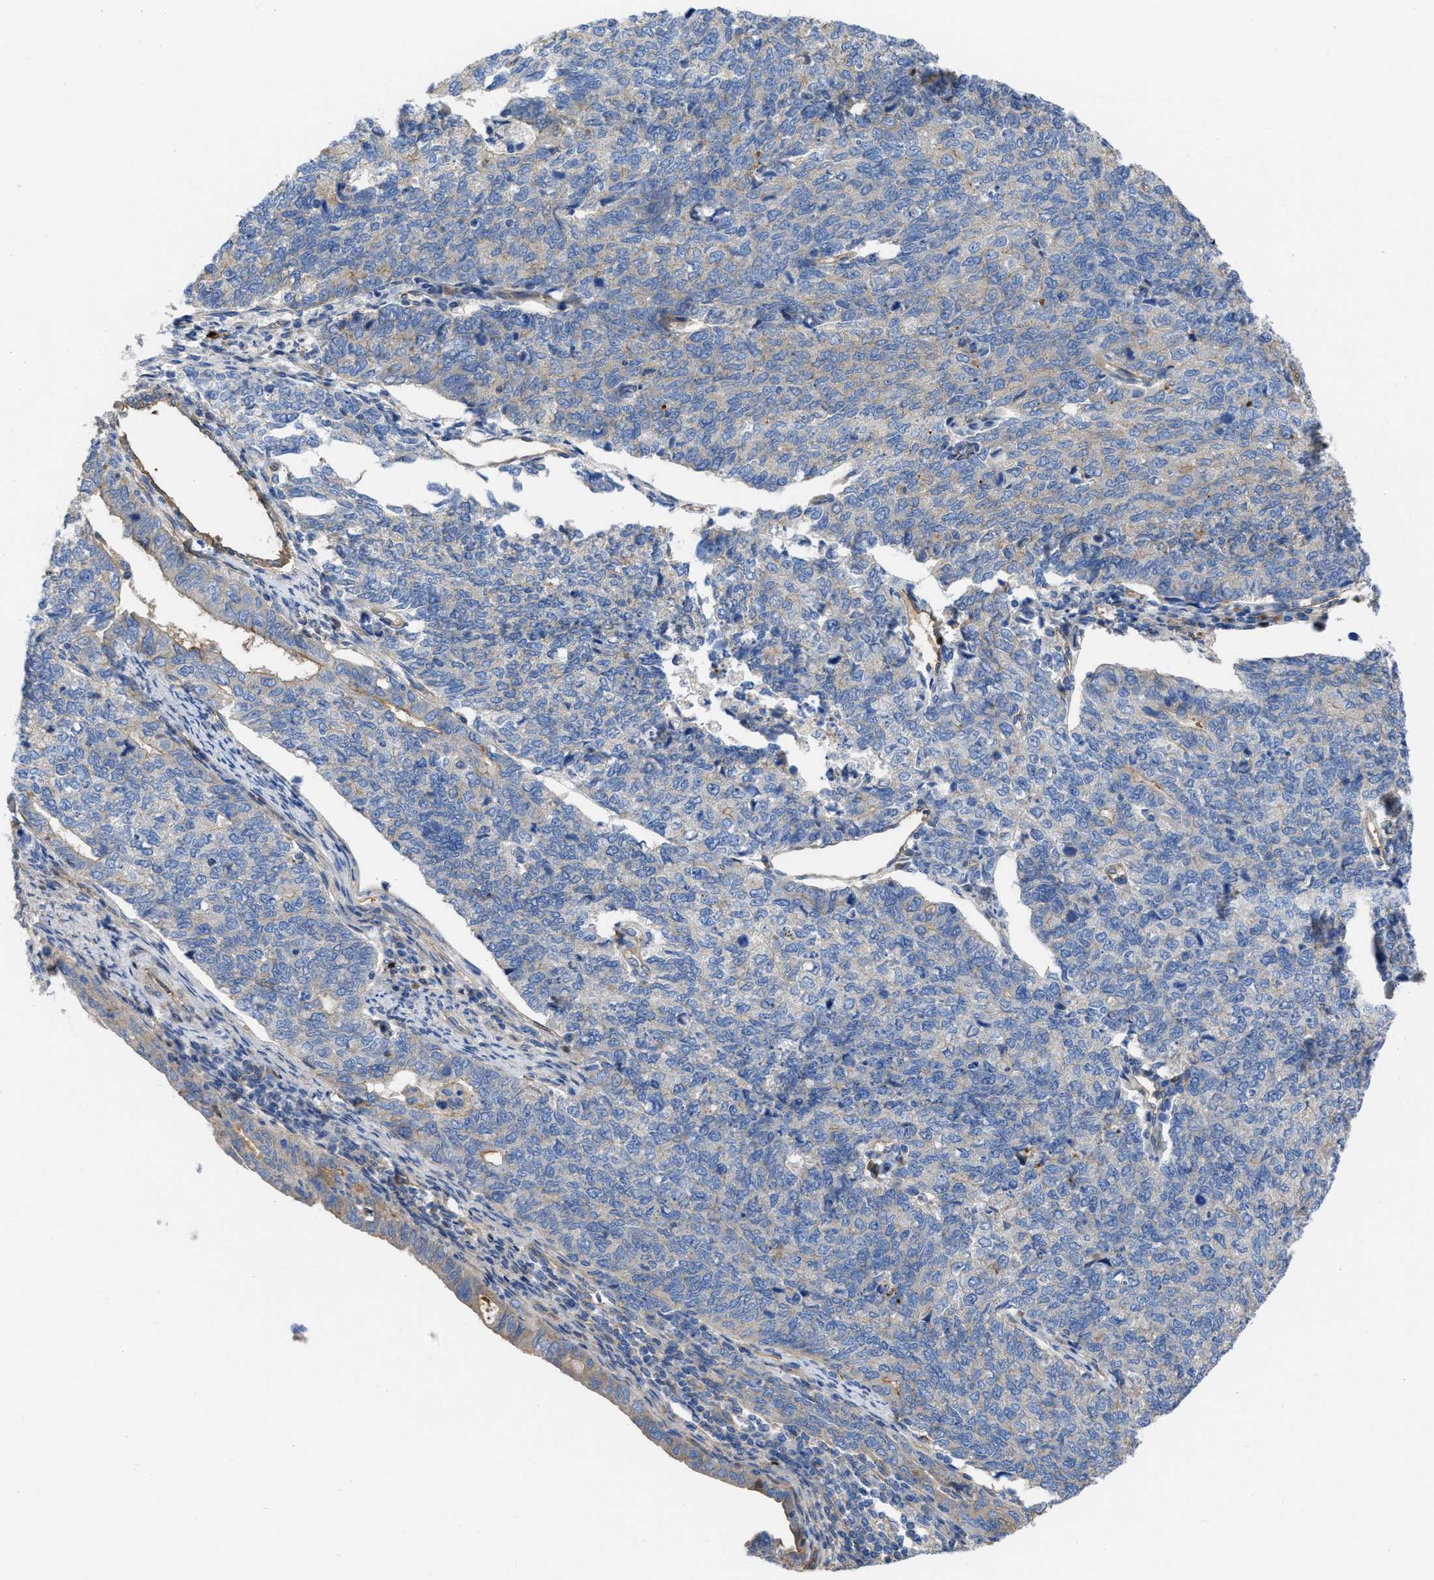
{"staining": {"intensity": "weak", "quantity": "<25%", "location": "cytoplasmic/membranous"}, "tissue": "cervical cancer", "cell_type": "Tumor cells", "image_type": "cancer", "snomed": [{"axis": "morphology", "description": "Squamous cell carcinoma, NOS"}, {"axis": "topography", "description": "Cervix"}], "caption": "Immunohistochemistry (IHC) histopathology image of squamous cell carcinoma (cervical) stained for a protein (brown), which demonstrates no expression in tumor cells.", "gene": "TRIOBP", "patient": {"sex": "female", "age": 63}}